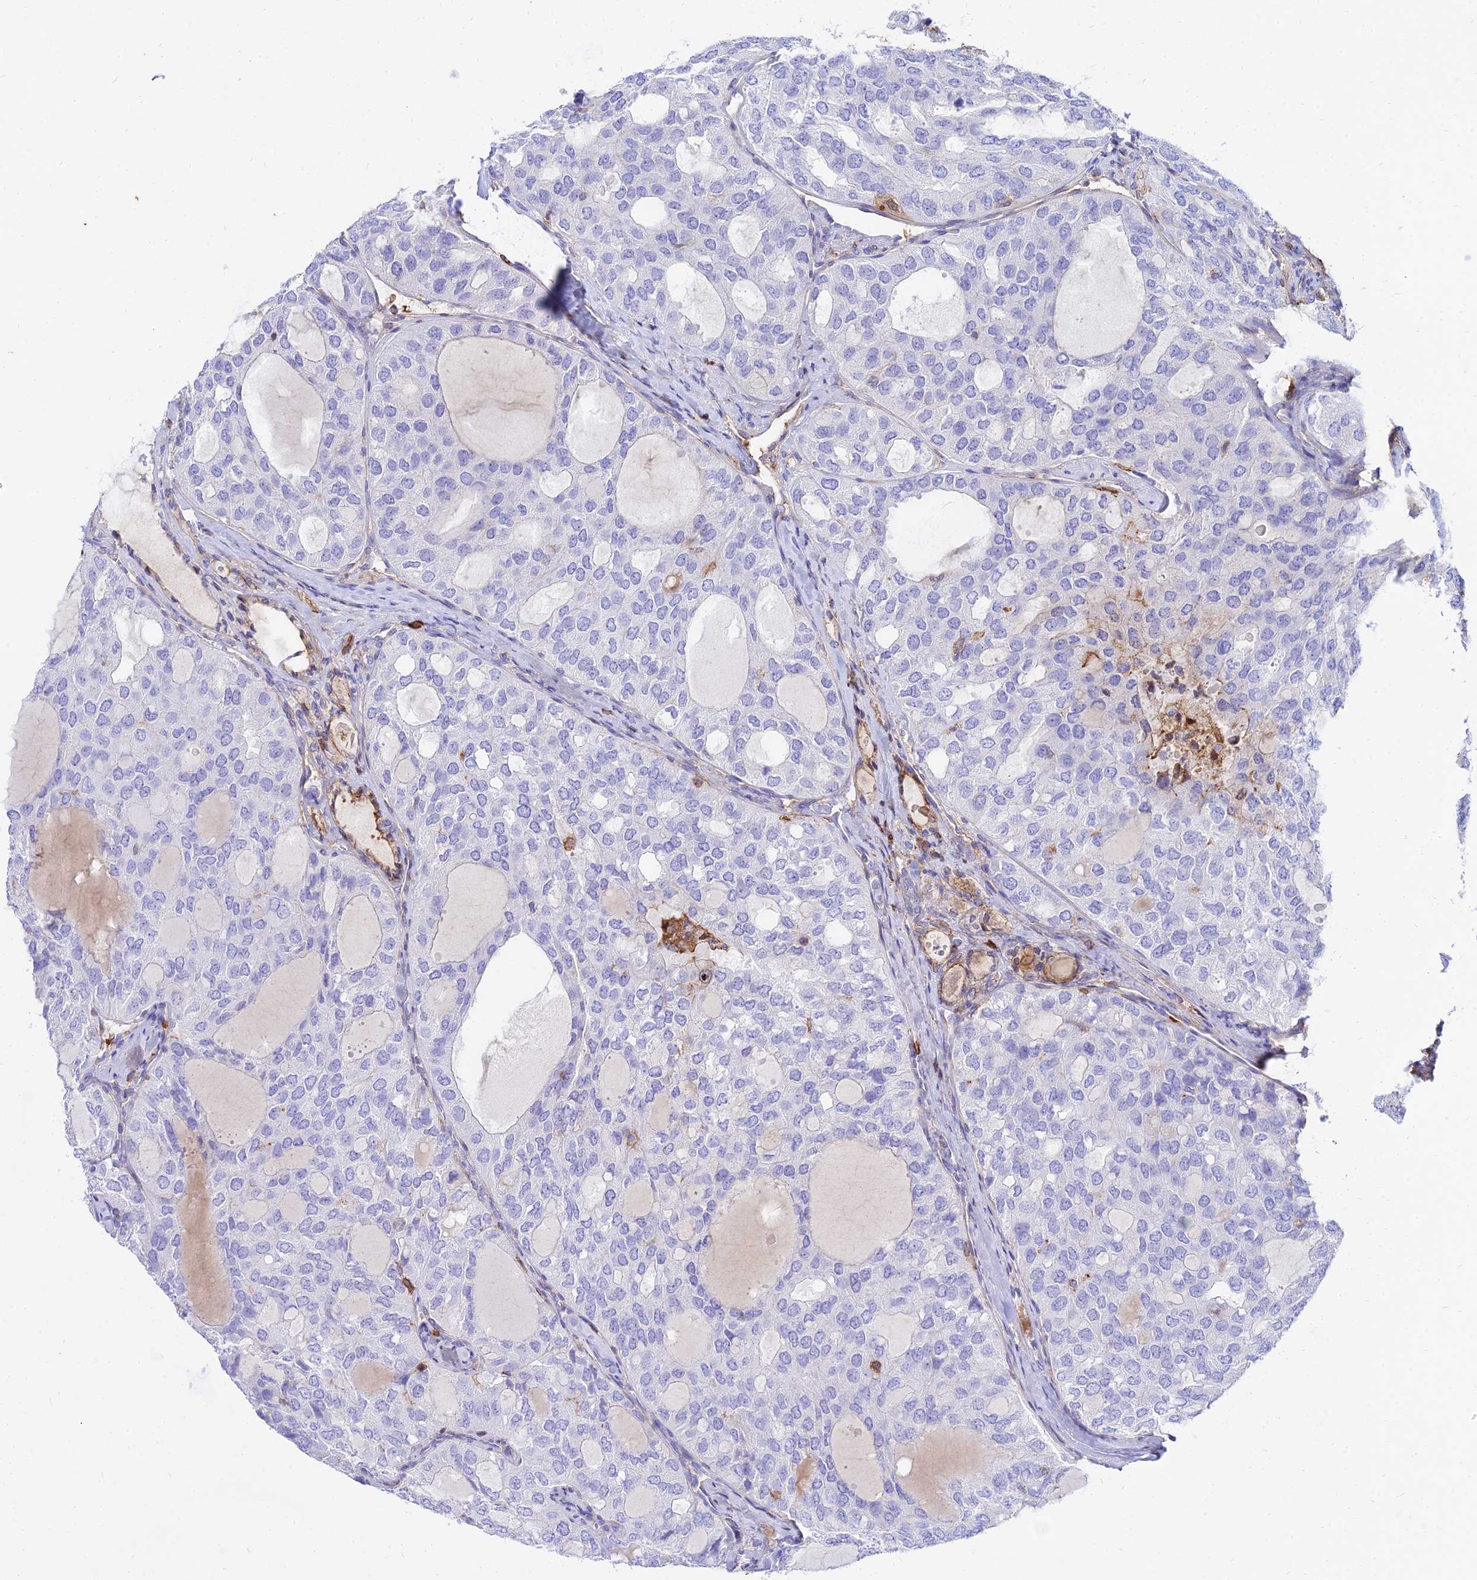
{"staining": {"intensity": "negative", "quantity": "none", "location": "none"}, "tissue": "thyroid cancer", "cell_type": "Tumor cells", "image_type": "cancer", "snomed": [{"axis": "morphology", "description": "Follicular adenoma carcinoma, NOS"}, {"axis": "topography", "description": "Thyroid gland"}], "caption": "The histopathology image demonstrates no significant positivity in tumor cells of thyroid cancer (follicular adenoma carcinoma). Brightfield microscopy of IHC stained with DAB (3,3'-diaminobenzidine) (brown) and hematoxylin (blue), captured at high magnification.", "gene": "SREK1IP1", "patient": {"sex": "male", "age": 75}}